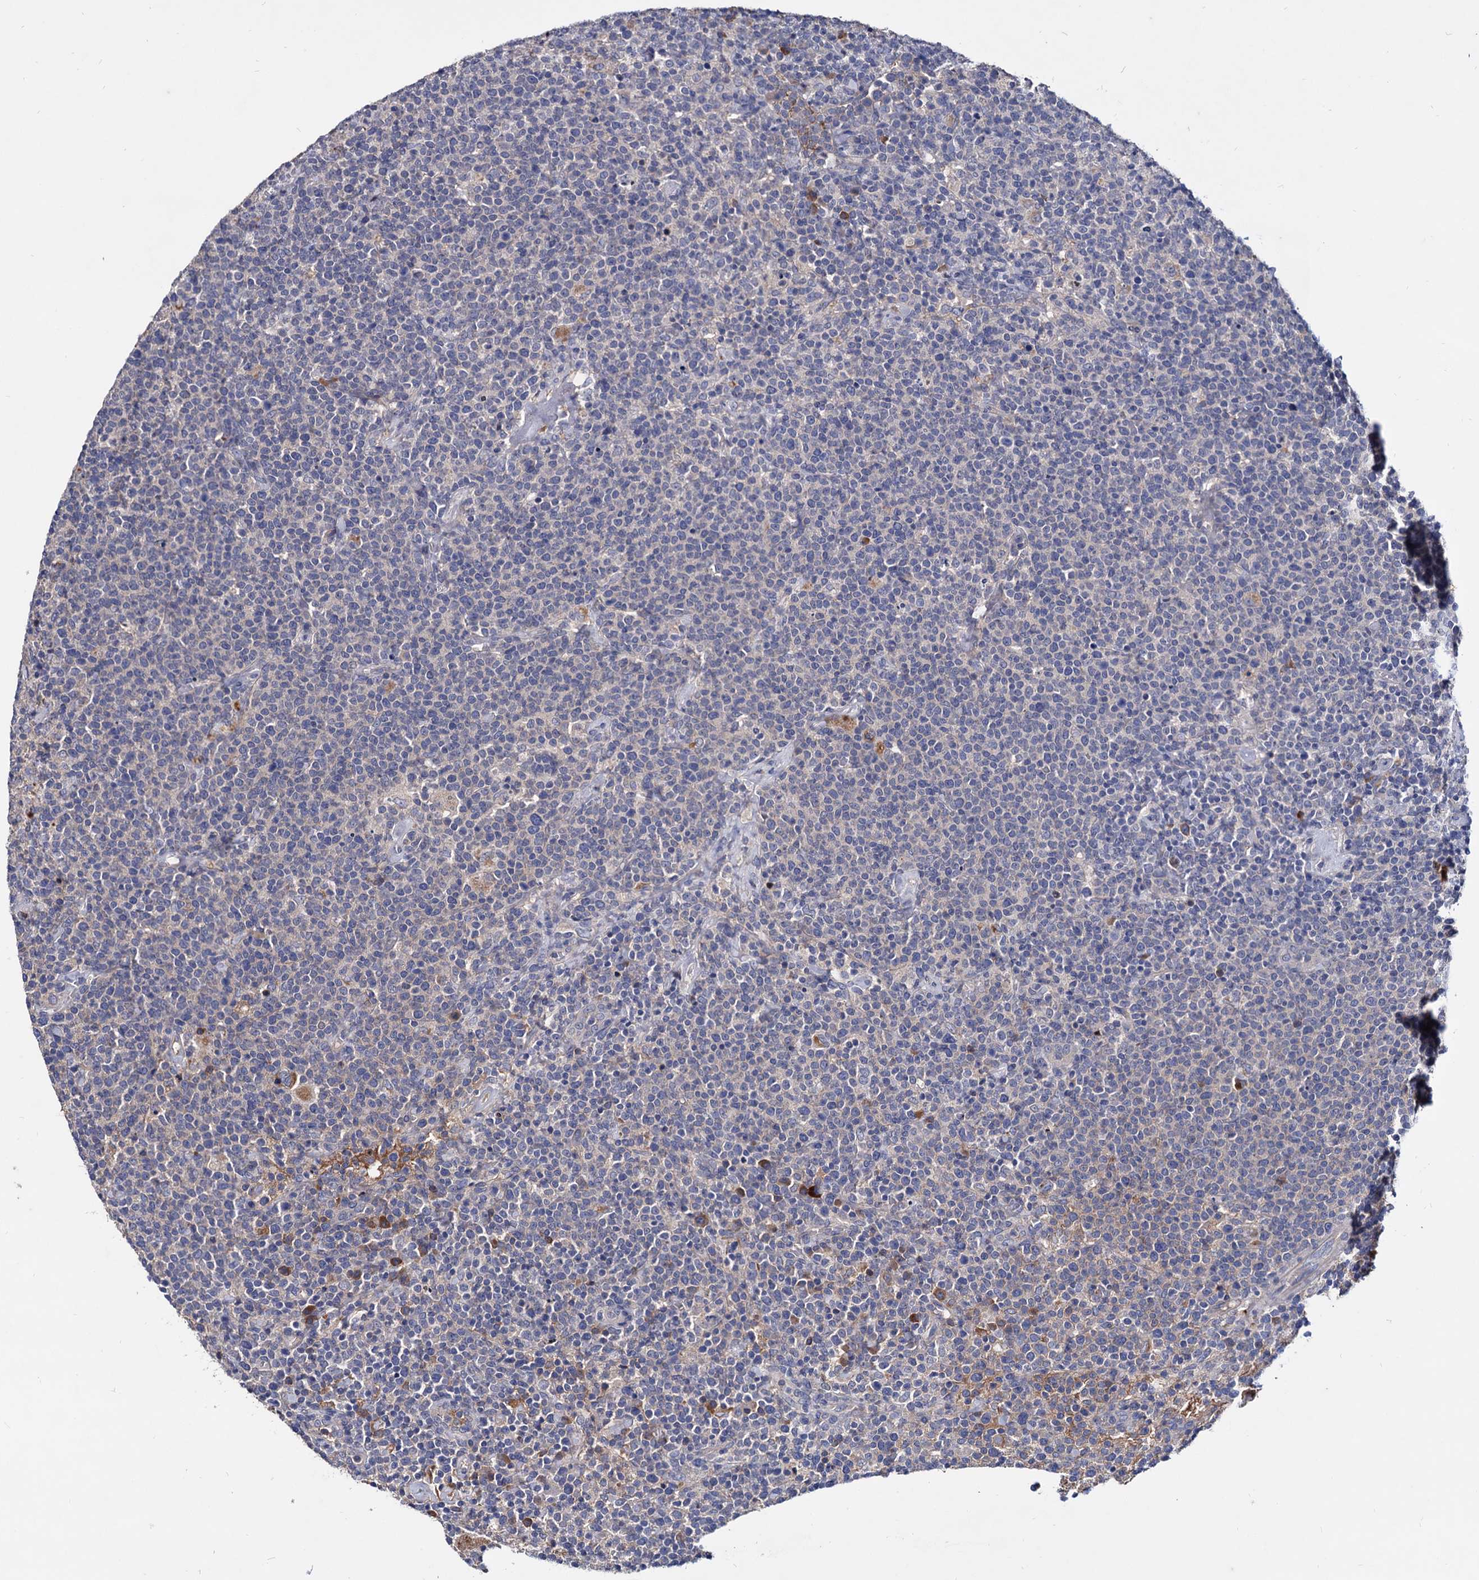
{"staining": {"intensity": "negative", "quantity": "none", "location": "none"}, "tissue": "lymphoma", "cell_type": "Tumor cells", "image_type": "cancer", "snomed": [{"axis": "morphology", "description": "Malignant lymphoma, non-Hodgkin's type, High grade"}, {"axis": "topography", "description": "Lymph node"}], "caption": "An immunohistochemistry (IHC) image of malignant lymphoma, non-Hodgkin's type (high-grade) is shown. There is no staining in tumor cells of malignant lymphoma, non-Hodgkin's type (high-grade). (Stains: DAB (3,3'-diaminobenzidine) immunohistochemistry with hematoxylin counter stain, Microscopy: brightfield microscopy at high magnification).", "gene": "NPAS4", "patient": {"sex": "male", "age": 61}}